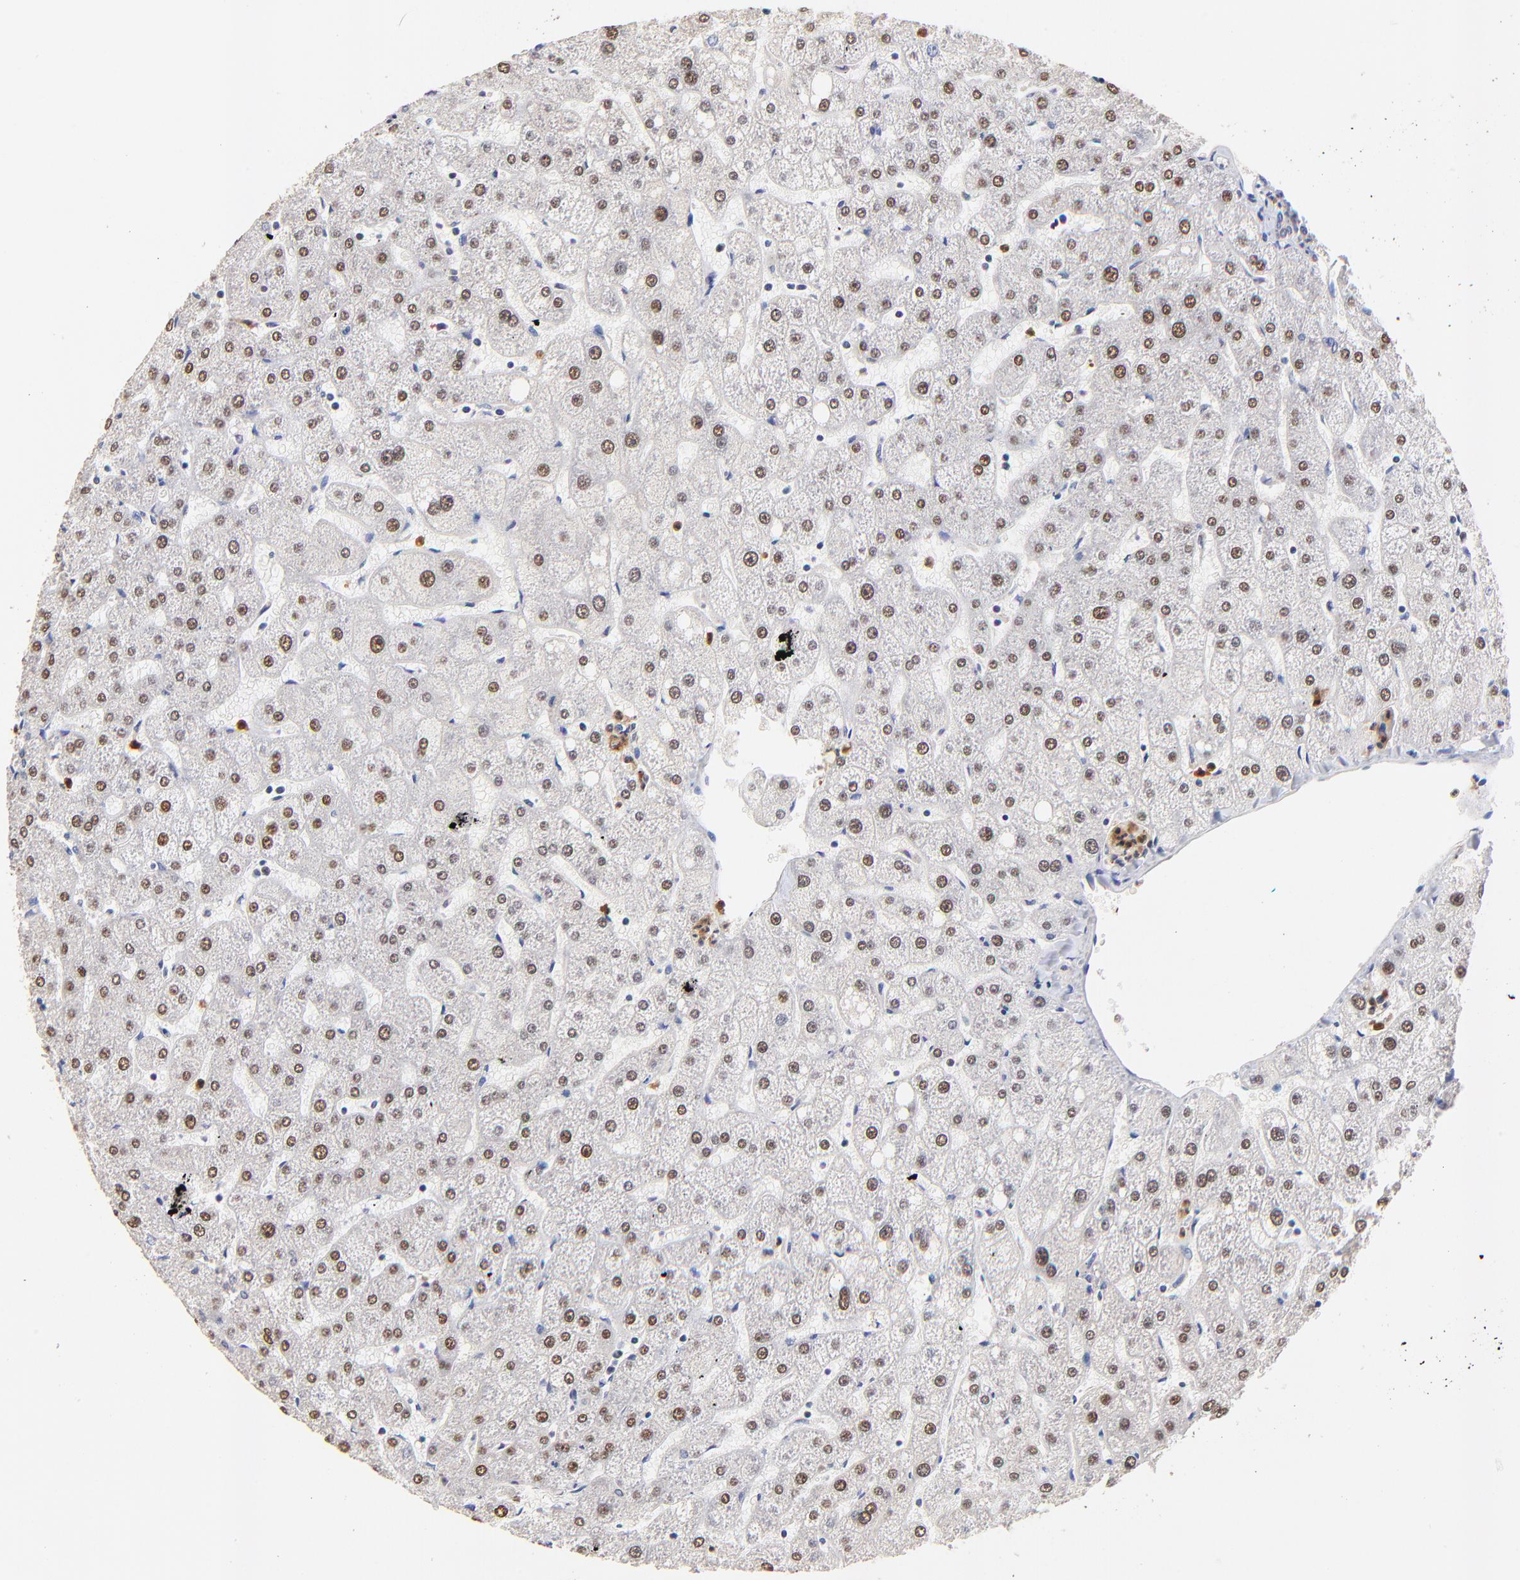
{"staining": {"intensity": "weak", "quantity": ">75%", "location": "cytoplasmic/membranous"}, "tissue": "liver", "cell_type": "Cholangiocytes", "image_type": "normal", "snomed": [{"axis": "morphology", "description": "Normal tissue, NOS"}, {"axis": "topography", "description": "Liver"}], "caption": "Protein staining exhibits weak cytoplasmic/membranous staining in approximately >75% of cholangiocytes in unremarkable liver.", "gene": "BBOF1", "patient": {"sex": "male", "age": 67}}